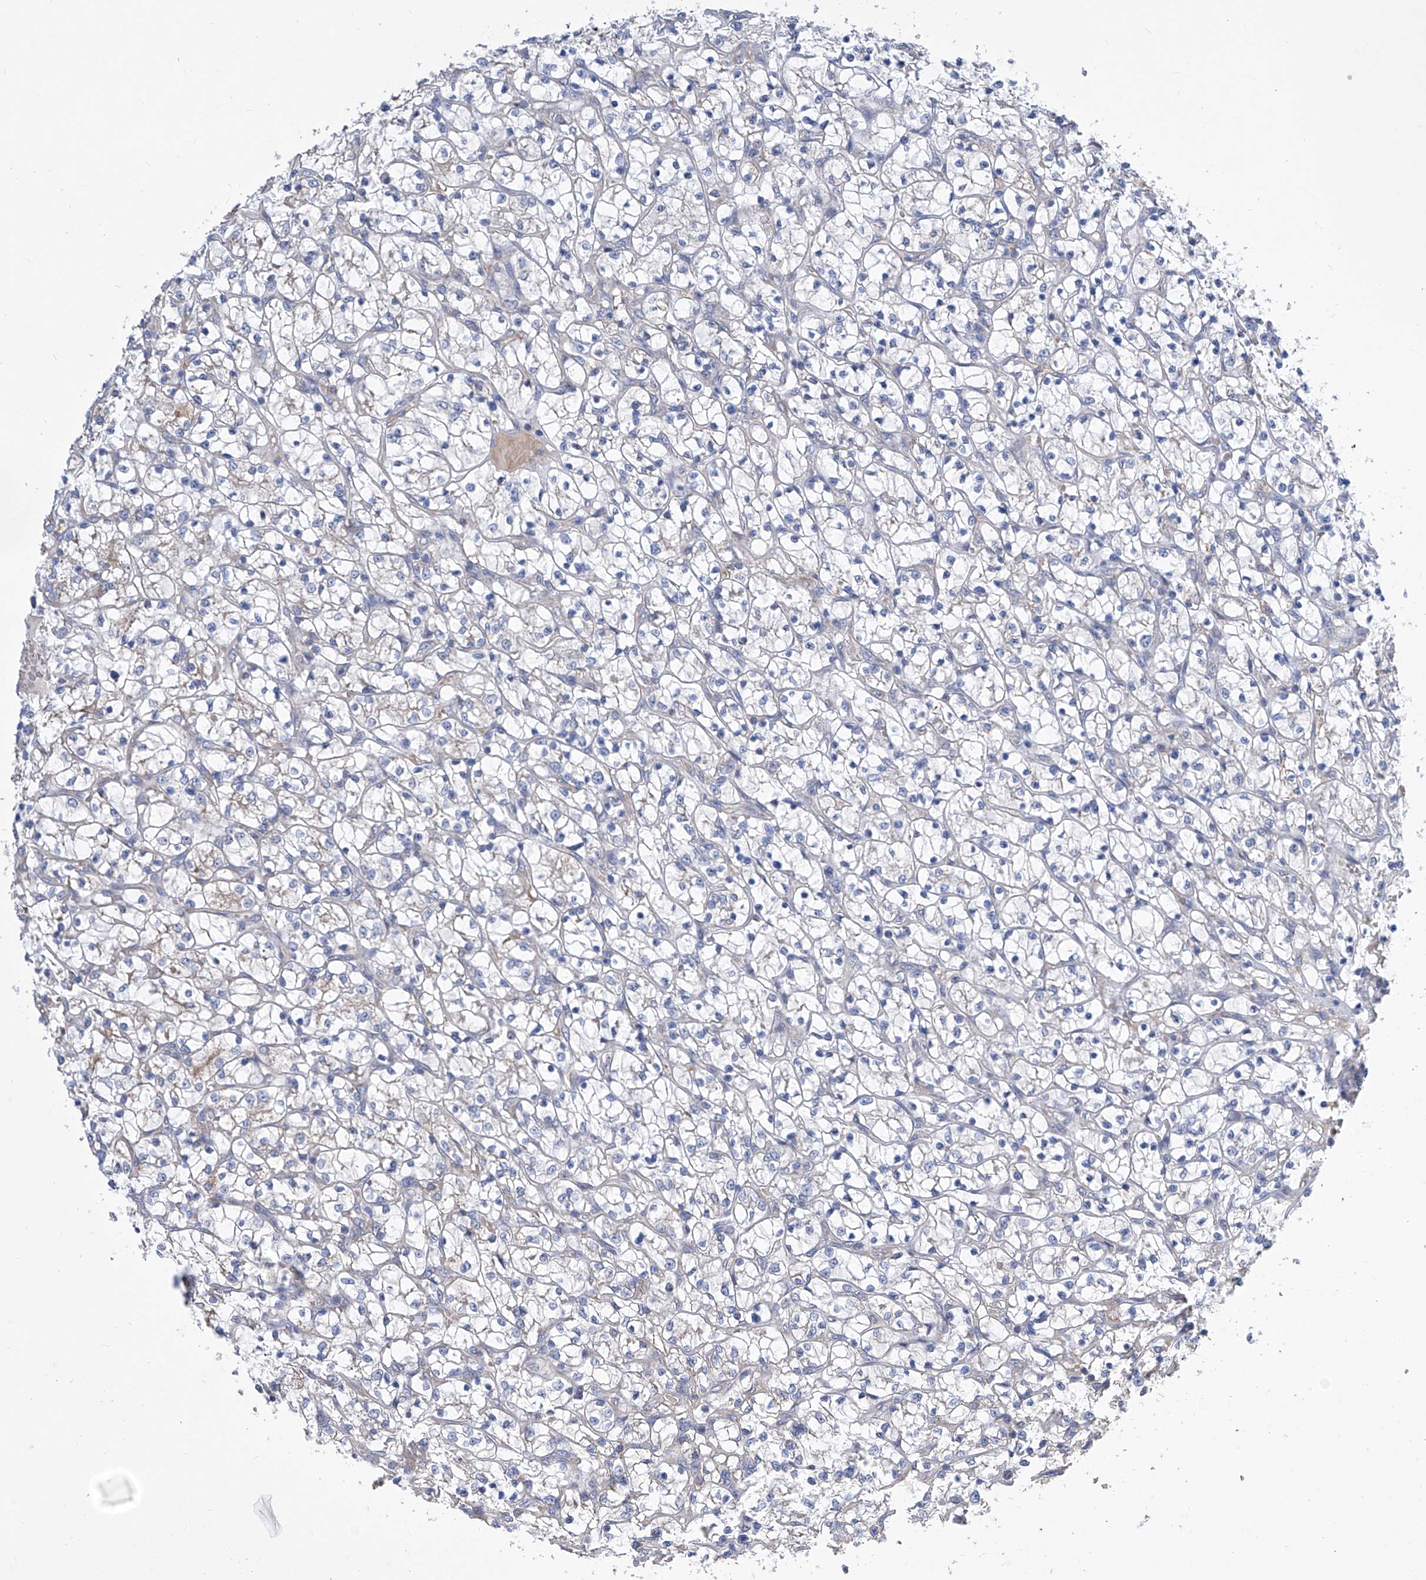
{"staining": {"intensity": "negative", "quantity": "none", "location": "none"}, "tissue": "renal cancer", "cell_type": "Tumor cells", "image_type": "cancer", "snomed": [{"axis": "morphology", "description": "Adenocarcinoma, NOS"}, {"axis": "topography", "description": "Kidney"}], "caption": "The photomicrograph displays no significant staining in tumor cells of renal adenocarcinoma.", "gene": "TJAP1", "patient": {"sex": "female", "age": 69}}